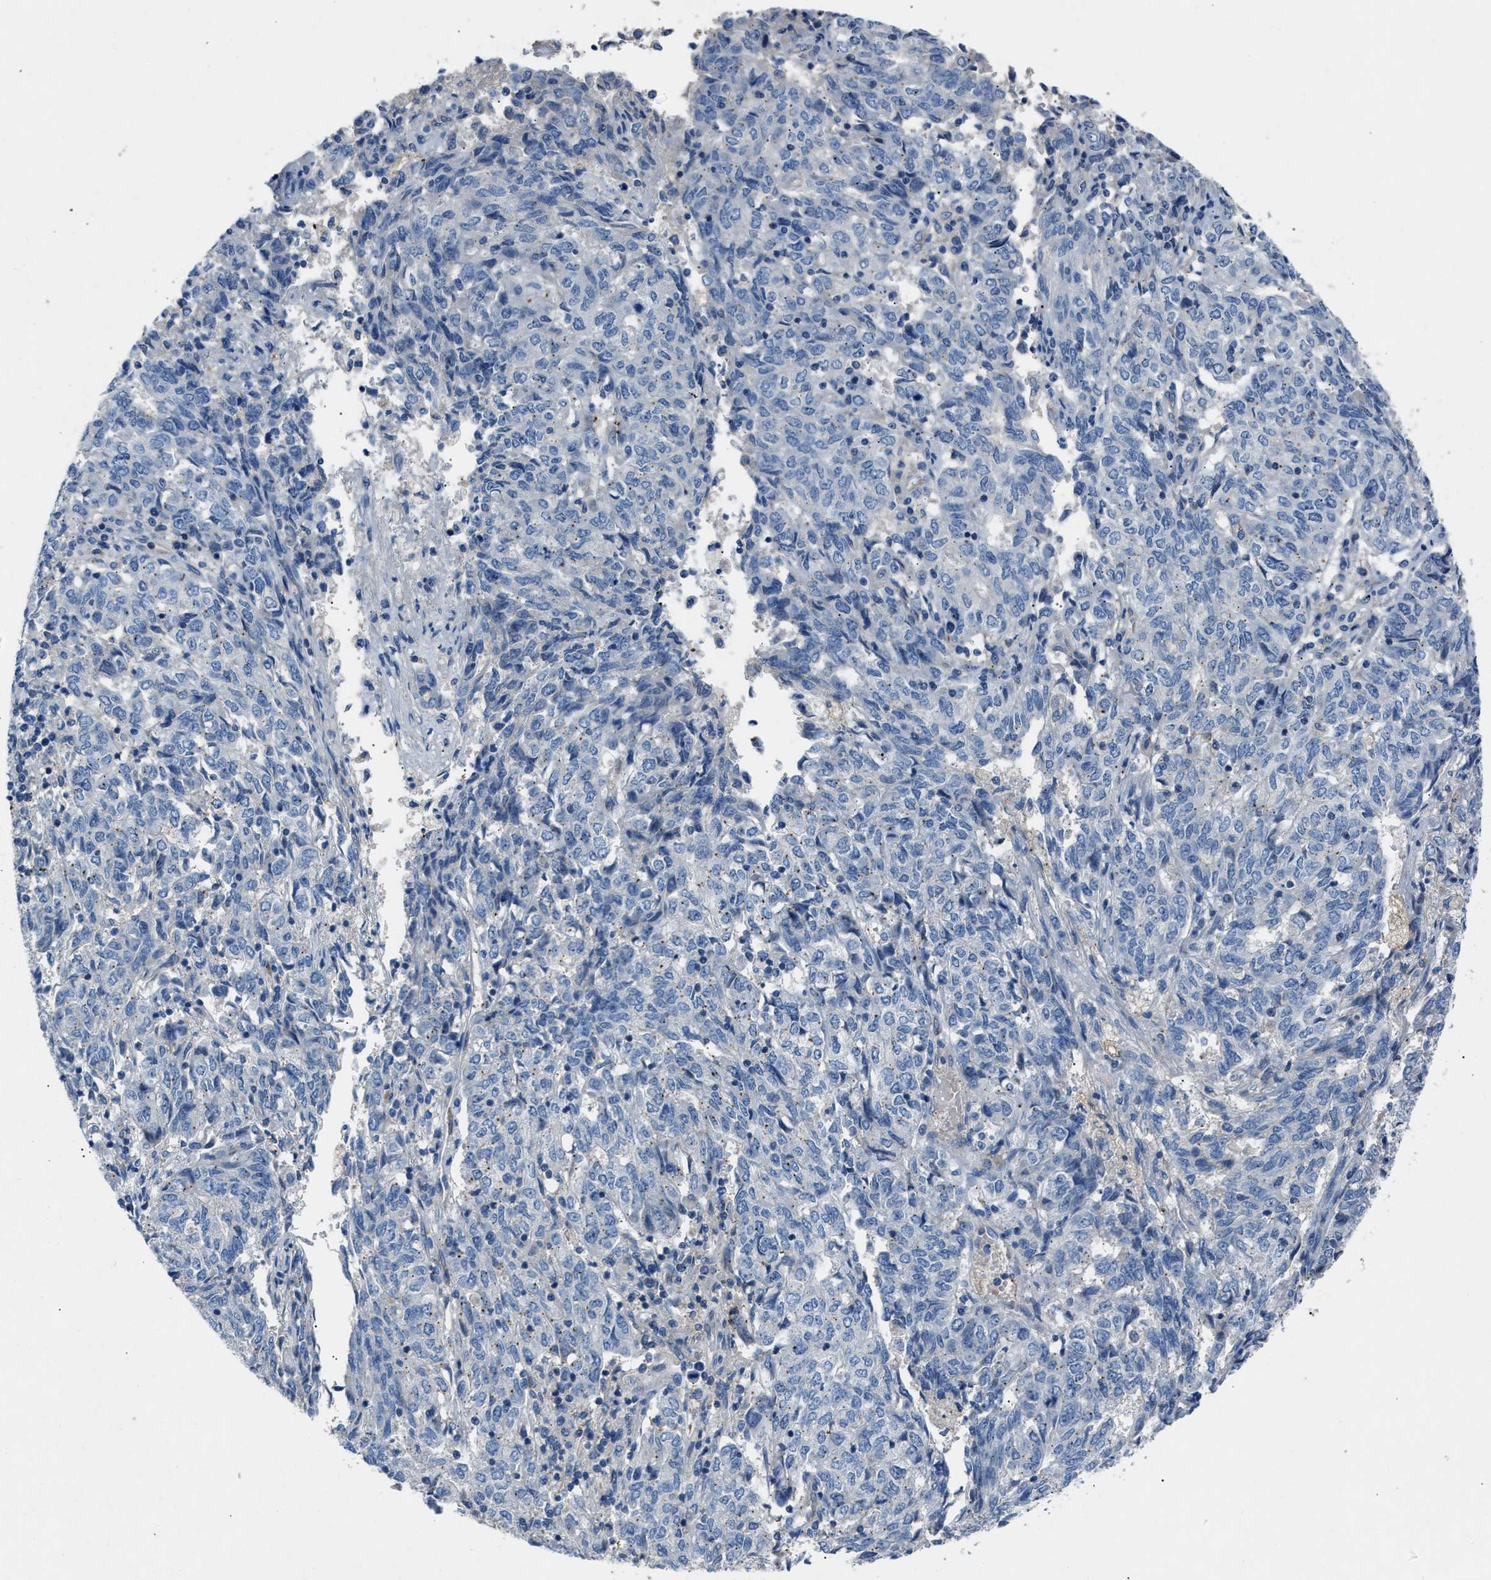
{"staining": {"intensity": "negative", "quantity": "none", "location": "none"}, "tissue": "endometrial cancer", "cell_type": "Tumor cells", "image_type": "cancer", "snomed": [{"axis": "morphology", "description": "Adenocarcinoma, NOS"}, {"axis": "topography", "description": "Endometrium"}], "caption": "Immunohistochemistry photomicrograph of human adenocarcinoma (endometrial) stained for a protein (brown), which shows no expression in tumor cells. Brightfield microscopy of IHC stained with DAB (3,3'-diaminobenzidine) (brown) and hematoxylin (blue), captured at high magnification.", "gene": "DNAAF5", "patient": {"sex": "female", "age": 80}}